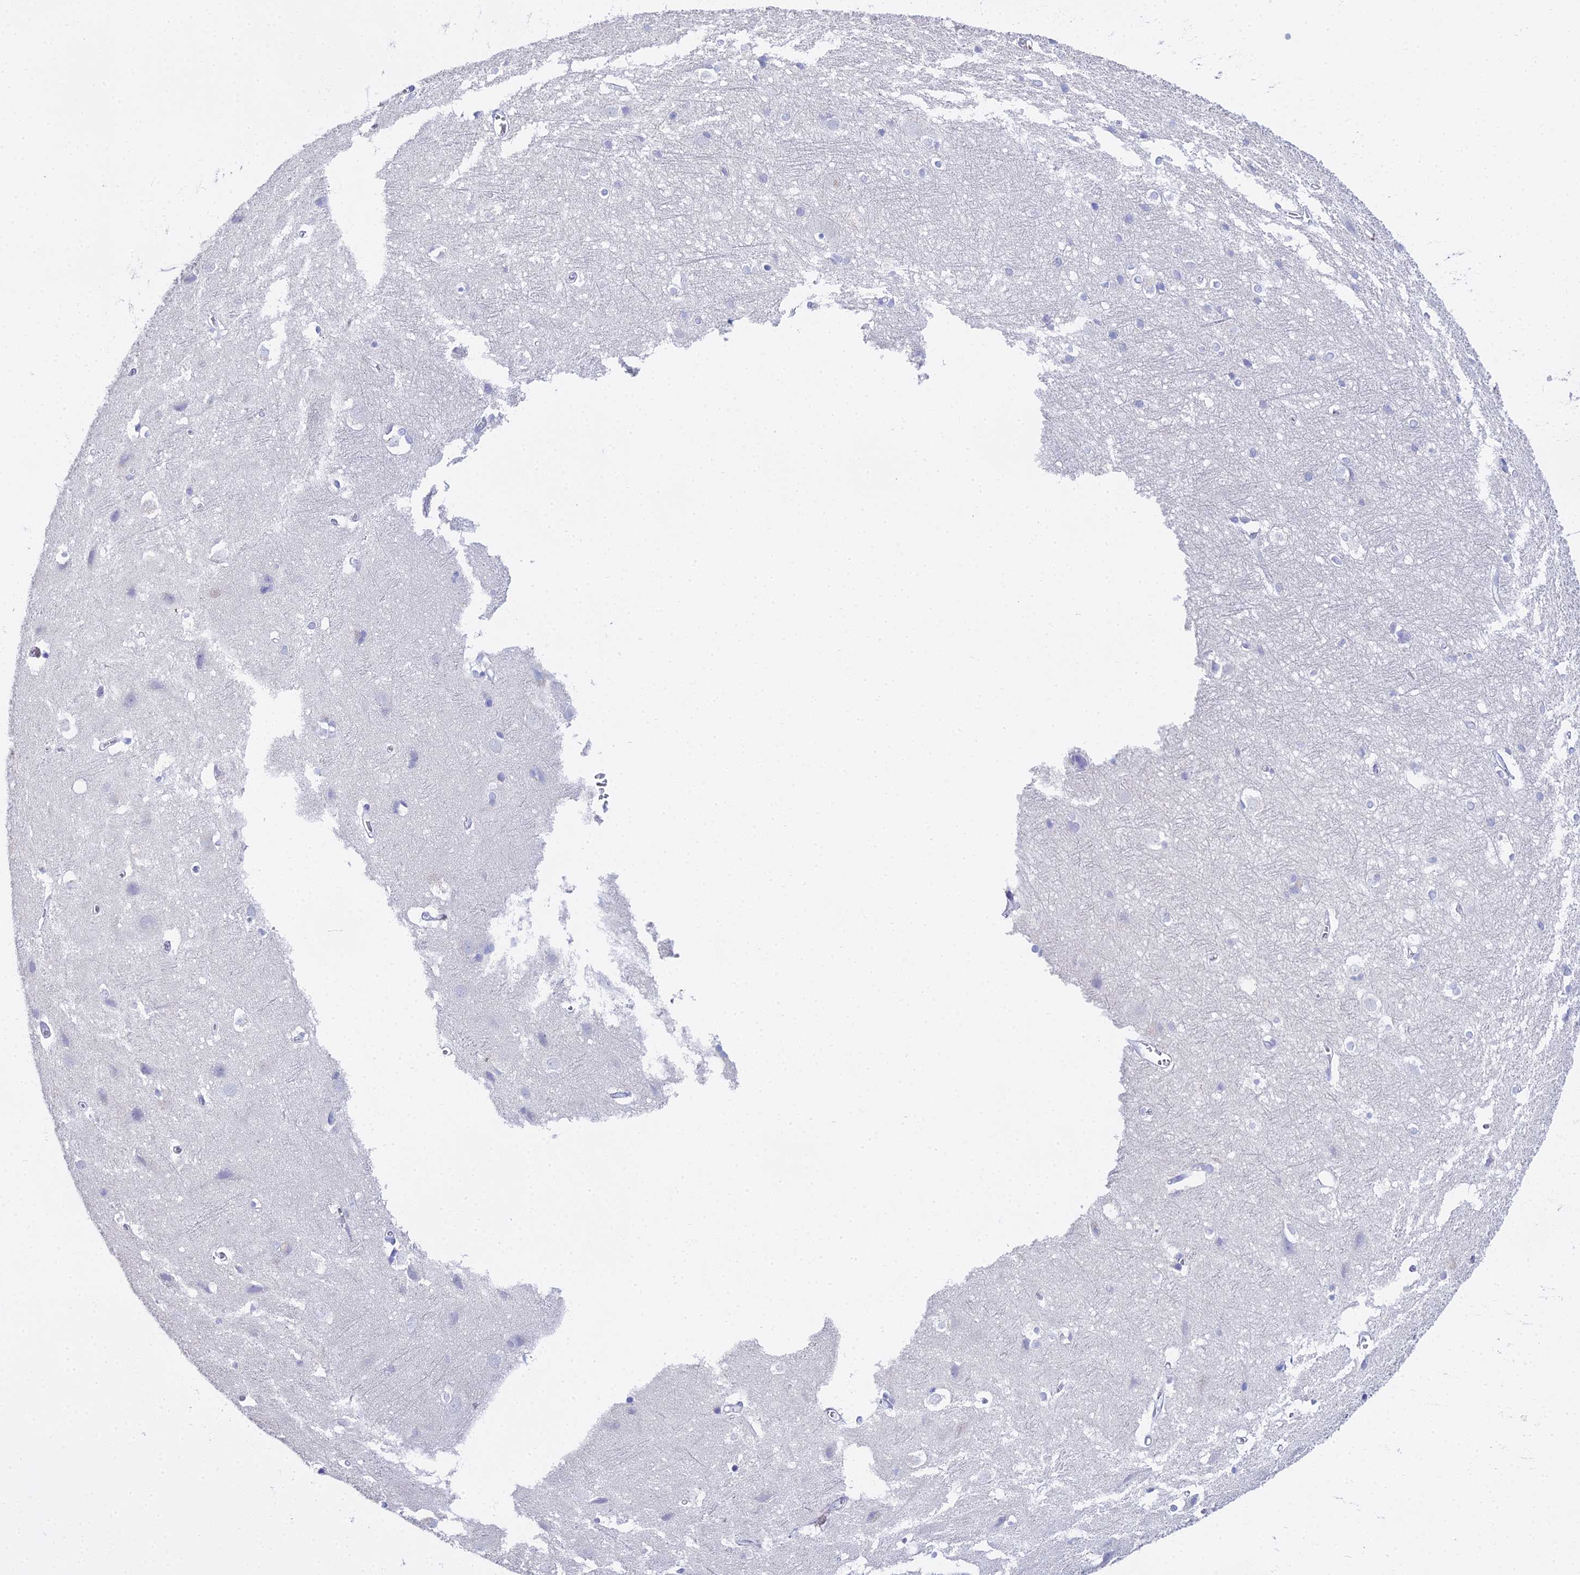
{"staining": {"intensity": "negative", "quantity": "none", "location": "none"}, "tissue": "cerebral cortex", "cell_type": "Endothelial cells", "image_type": "normal", "snomed": [{"axis": "morphology", "description": "Normal tissue, NOS"}, {"axis": "topography", "description": "Cerebral cortex"}], "caption": "Endothelial cells are negative for protein expression in unremarkable human cerebral cortex. (DAB (3,3'-diaminobenzidine) IHC, high magnification).", "gene": "S100A7", "patient": {"sex": "male", "age": 54}}